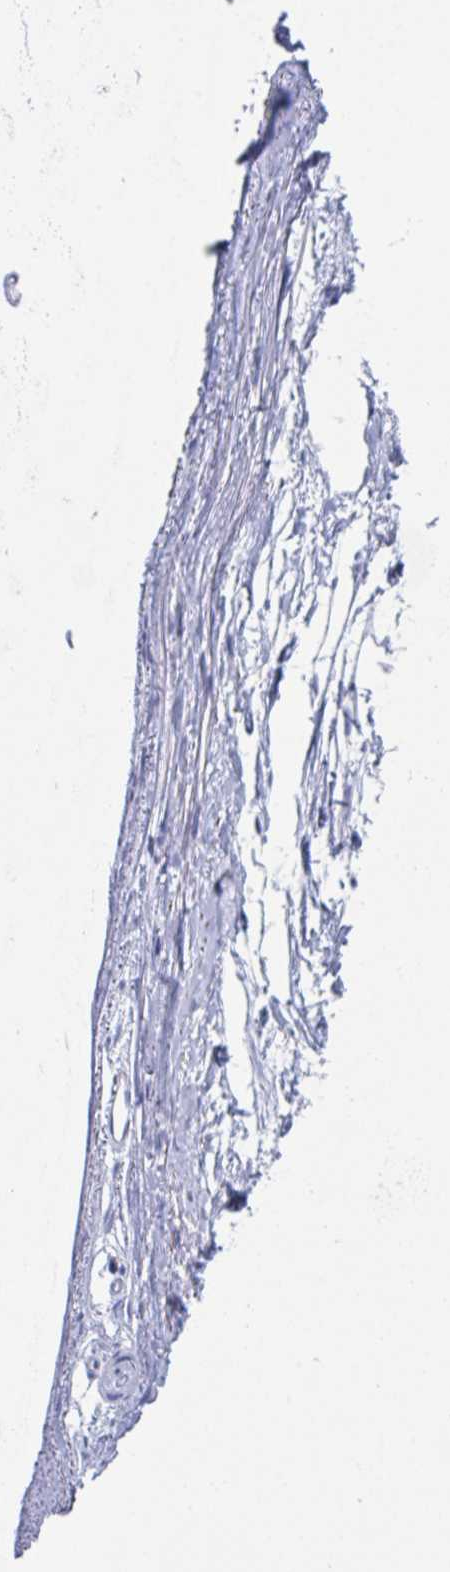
{"staining": {"intensity": "negative", "quantity": "none", "location": "none"}, "tissue": "soft tissue", "cell_type": "Chondrocytes", "image_type": "normal", "snomed": [{"axis": "morphology", "description": "Normal tissue, NOS"}, {"axis": "topography", "description": "Lymph node"}, {"axis": "topography", "description": "Cartilage tissue"}, {"axis": "topography", "description": "Bronchus"}], "caption": "IHC micrograph of normal soft tissue stained for a protein (brown), which exhibits no expression in chondrocytes.", "gene": "NT5C3B", "patient": {"sex": "female", "age": 70}}